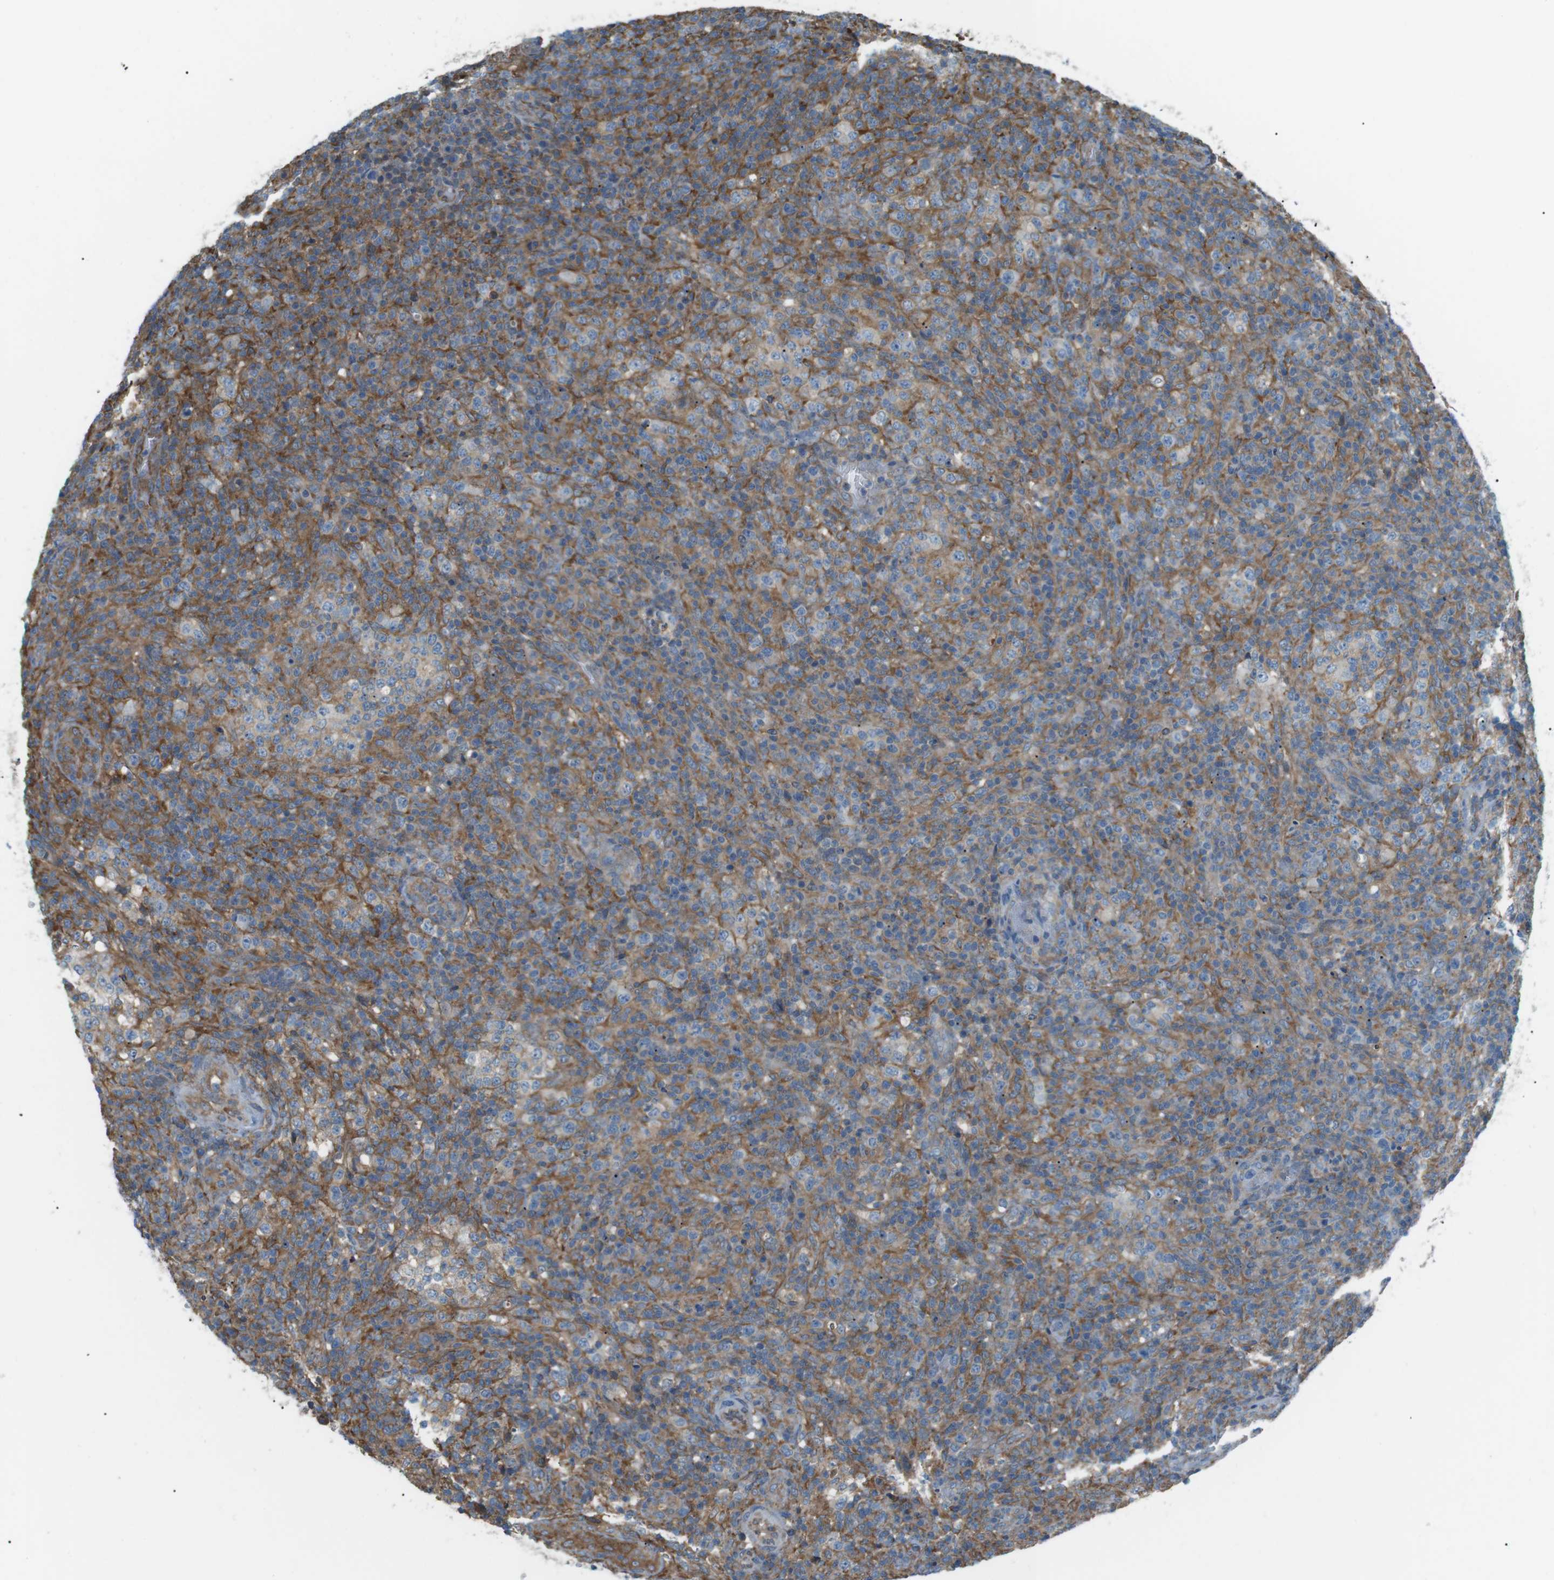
{"staining": {"intensity": "moderate", "quantity": "25%-75%", "location": "cytoplasmic/membranous"}, "tissue": "lymphoma", "cell_type": "Tumor cells", "image_type": "cancer", "snomed": [{"axis": "morphology", "description": "Malignant lymphoma, non-Hodgkin's type, High grade"}, {"axis": "topography", "description": "Lymph node"}], "caption": "Human lymphoma stained with a brown dye displays moderate cytoplasmic/membranous positive expression in approximately 25%-75% of tumor cells.", "gene": "PEPD", "patient": {"sex": "female", "age": 76}}